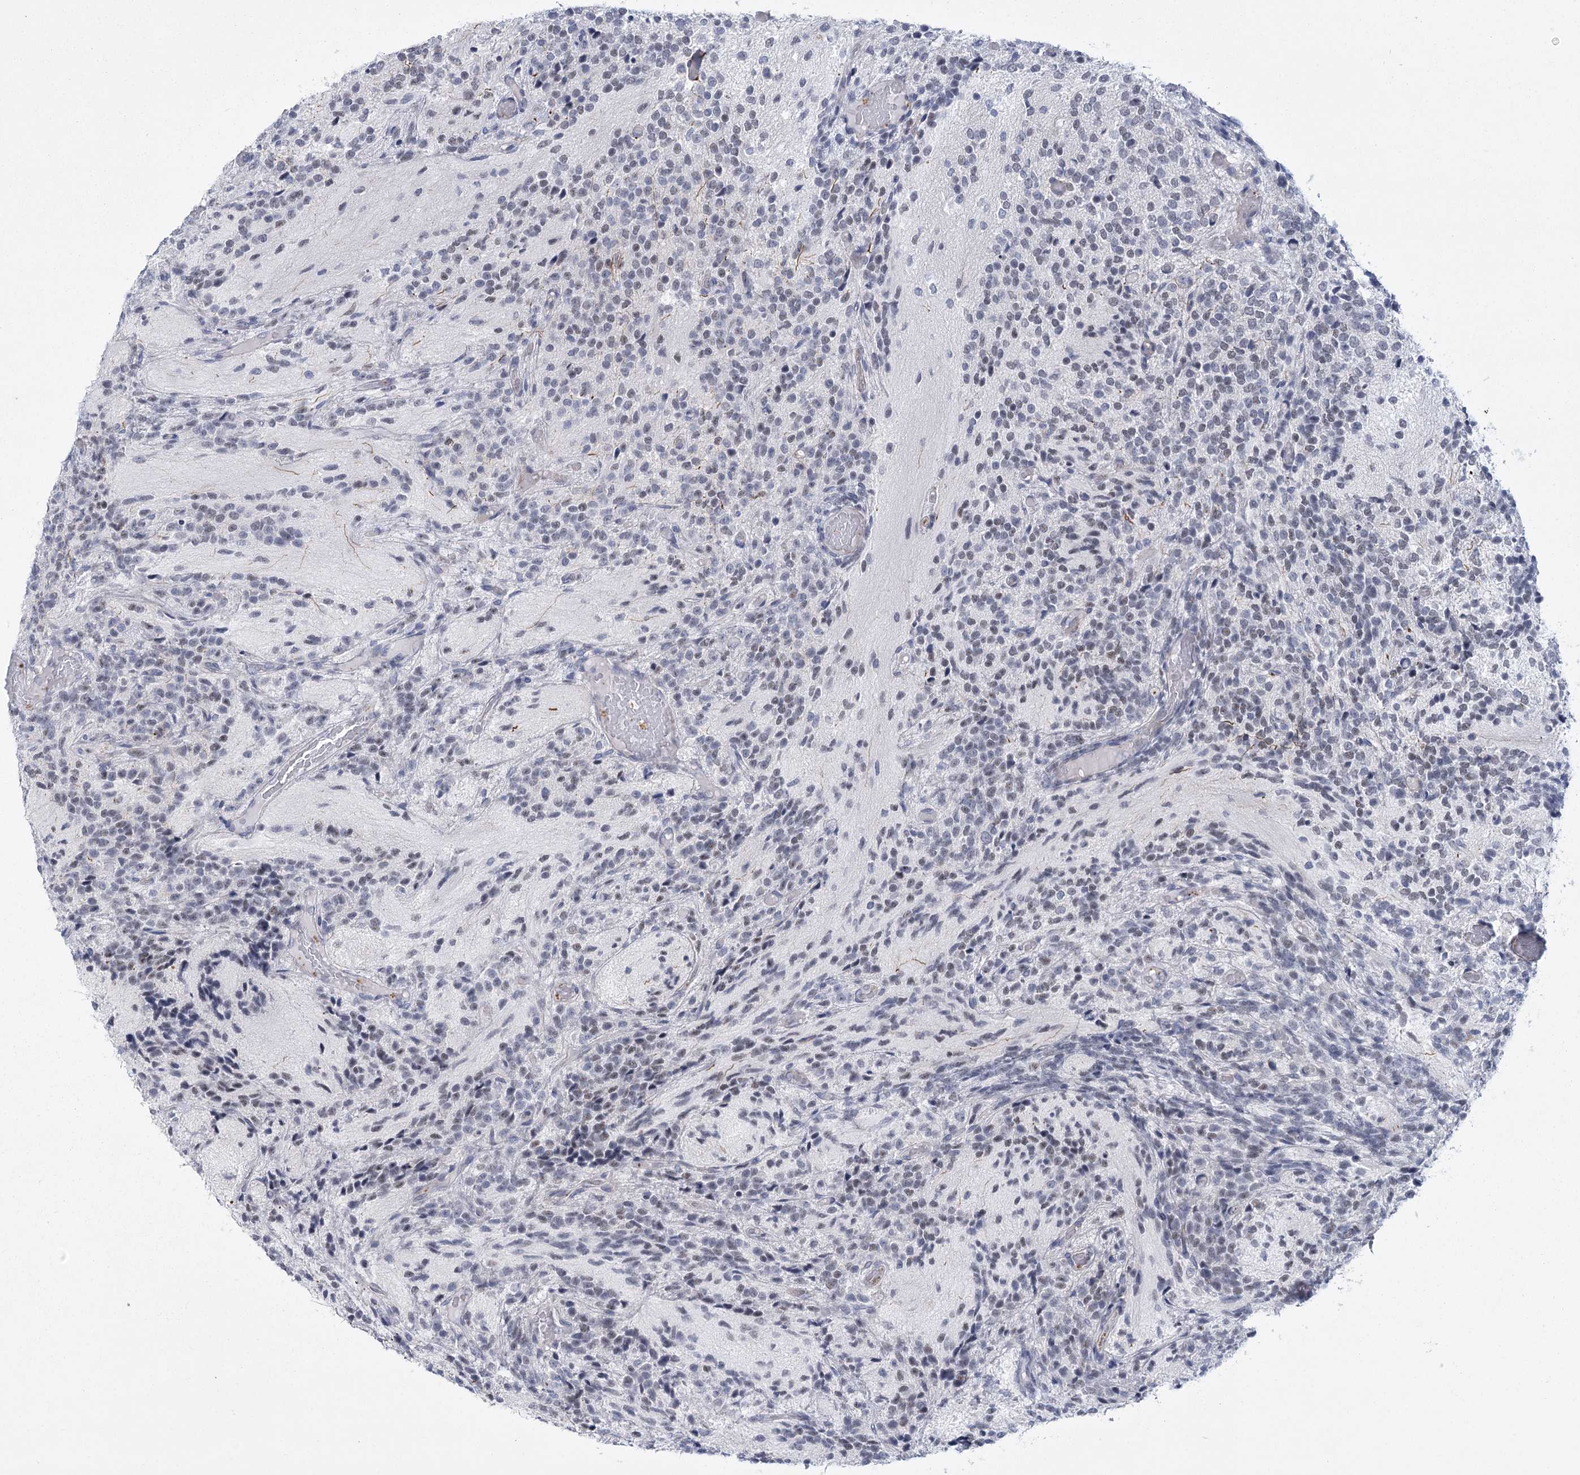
{"staining": {"intensity": "negative", "quantity": "none", "location": "none"}, "tissue": "glioma", "cell_type": "Tumor cells", "image_type": "cancer", "snomed": [{"axis": "morphology", "description": "Glioma, malignant, Low grade"}, {"axis": "topography", "description": "Brain"}], "caption": "A high-resolution micrograph shows IHC staining of low-grade glioma (malignant), which reveals no significant positivity in tumor cells. (Stains: DAB (3,3'-diaminobenzidine) immunohistochemistry with hematoxylin counter stain, Microscopy: brightfield microscopy at high magnification).", "gene": "FAM76B", "patient": {"sex": "female", "age": 1}}